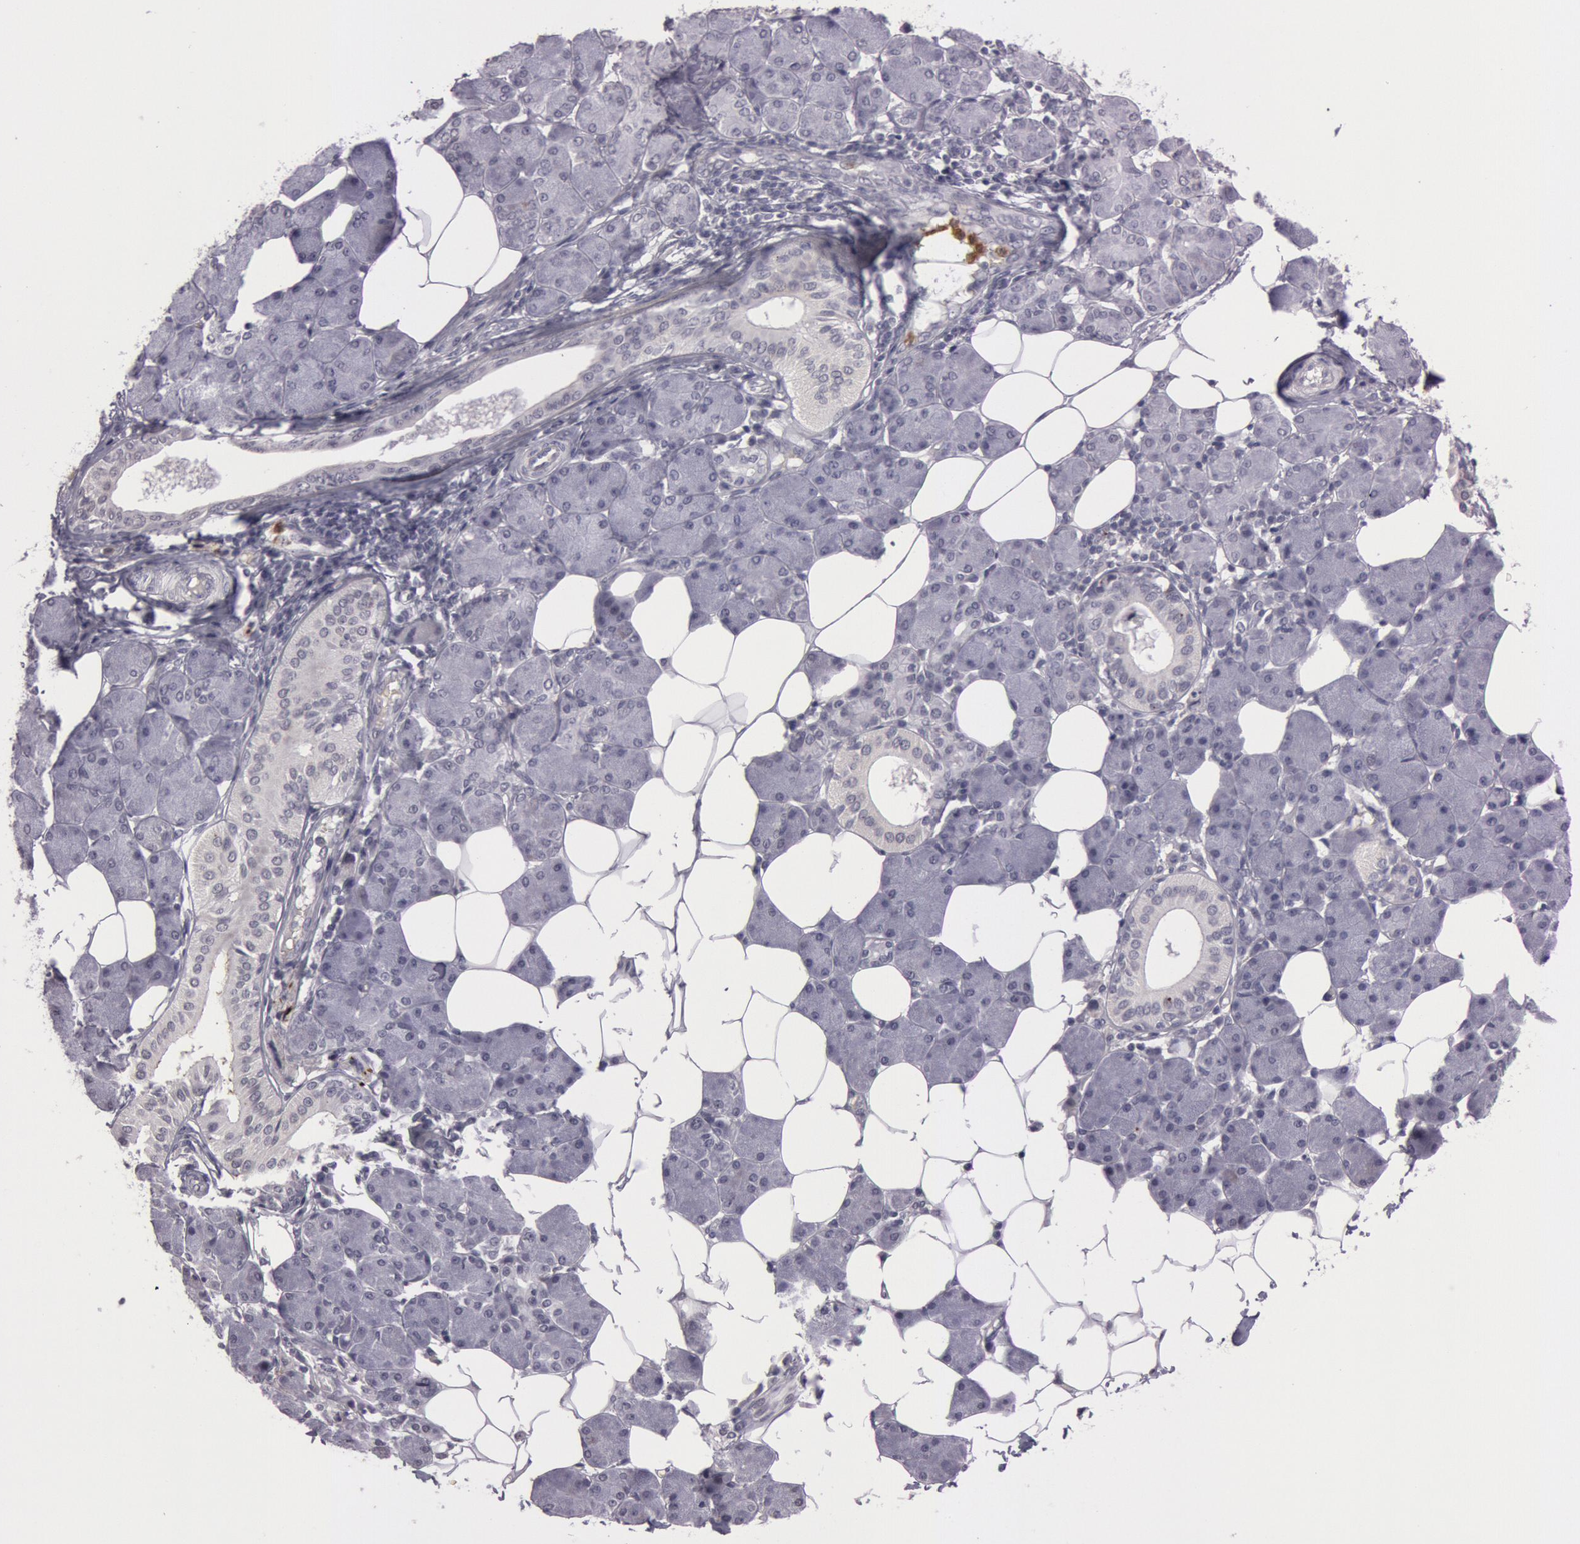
{"staining": {"intensity": "negative", "quantity": "none", "location": "none"}, "tissue": "salivary gland", "cell_type": "Glandular cells", "image_type": "normal", "snomed": [{"axis": "morphology", "description": "Normal tissue, NOS"}, {"axis": "morphology", "description": "Adenoma, NOS"}, {"axis": "topography", "description": "Salivary gland"}], "caption": "High power microscopy micrograph of an IHC micrograph of unremarkable salivary gland, revealing no significant expression in glandular cells.", "gene": "KDM6A", "patient": {"sex": "female", "age": 32}}